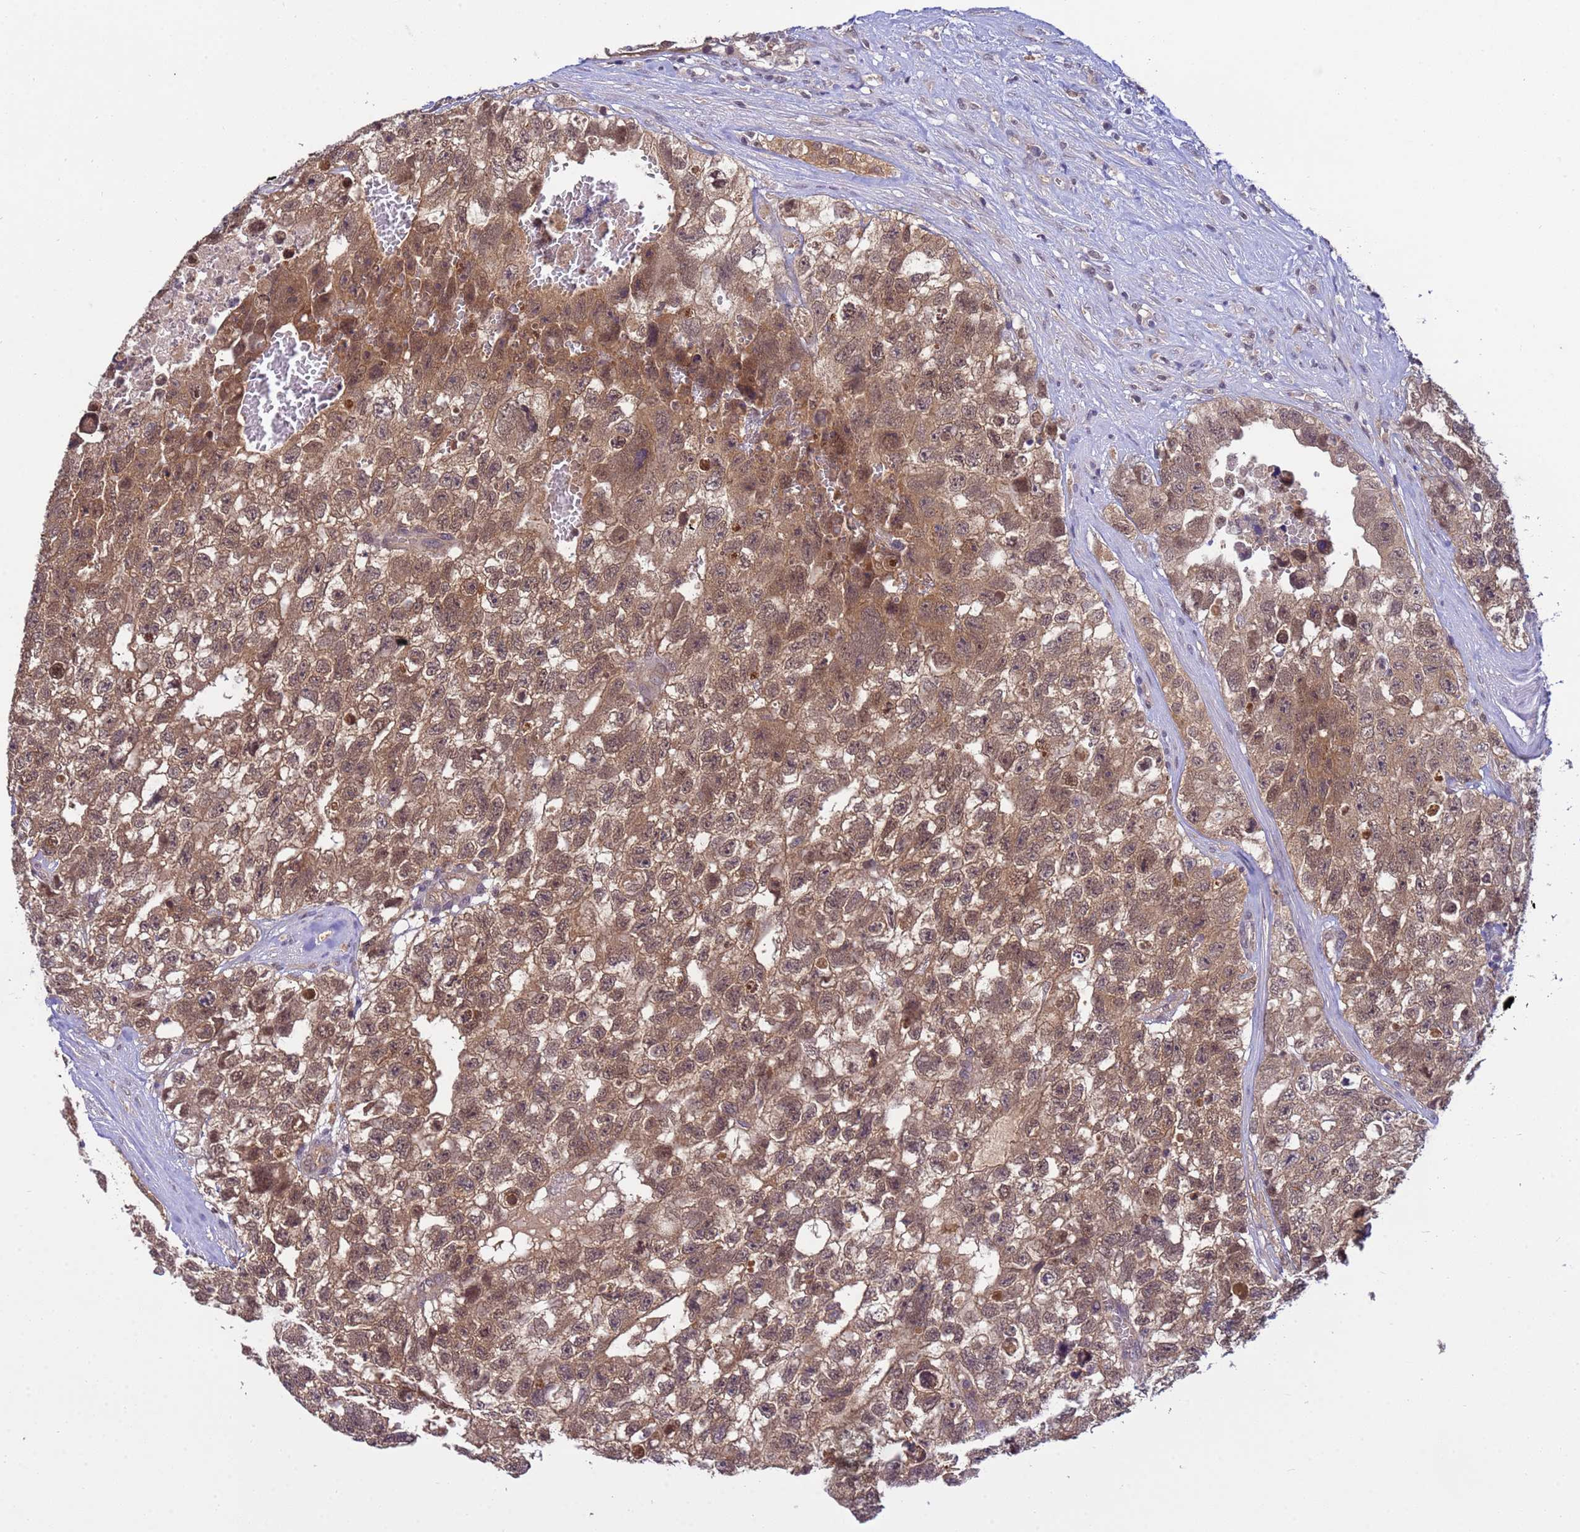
{"staining": {"intensity": "moderate", "quantity": ">75%", "location": "cytoplasmic/membranous,nuclear"}, "tissue": "testis cancer", "cell_type": "Tumor cells", "image_type": "cancer", "snomed": [{"axis": "morphology", "description": "Carcinoma, Embryonal, NOS"}, {"axis": "topography", "description": "Testis"}], "caption": "Moderate cytoplasmic/membranous and nuclear positivity is identified in about >75% of tumor cells in testis embryonal carcinoma.", "gene": "NPEPPS", "patient": {"sex": "male", "age": 26}}